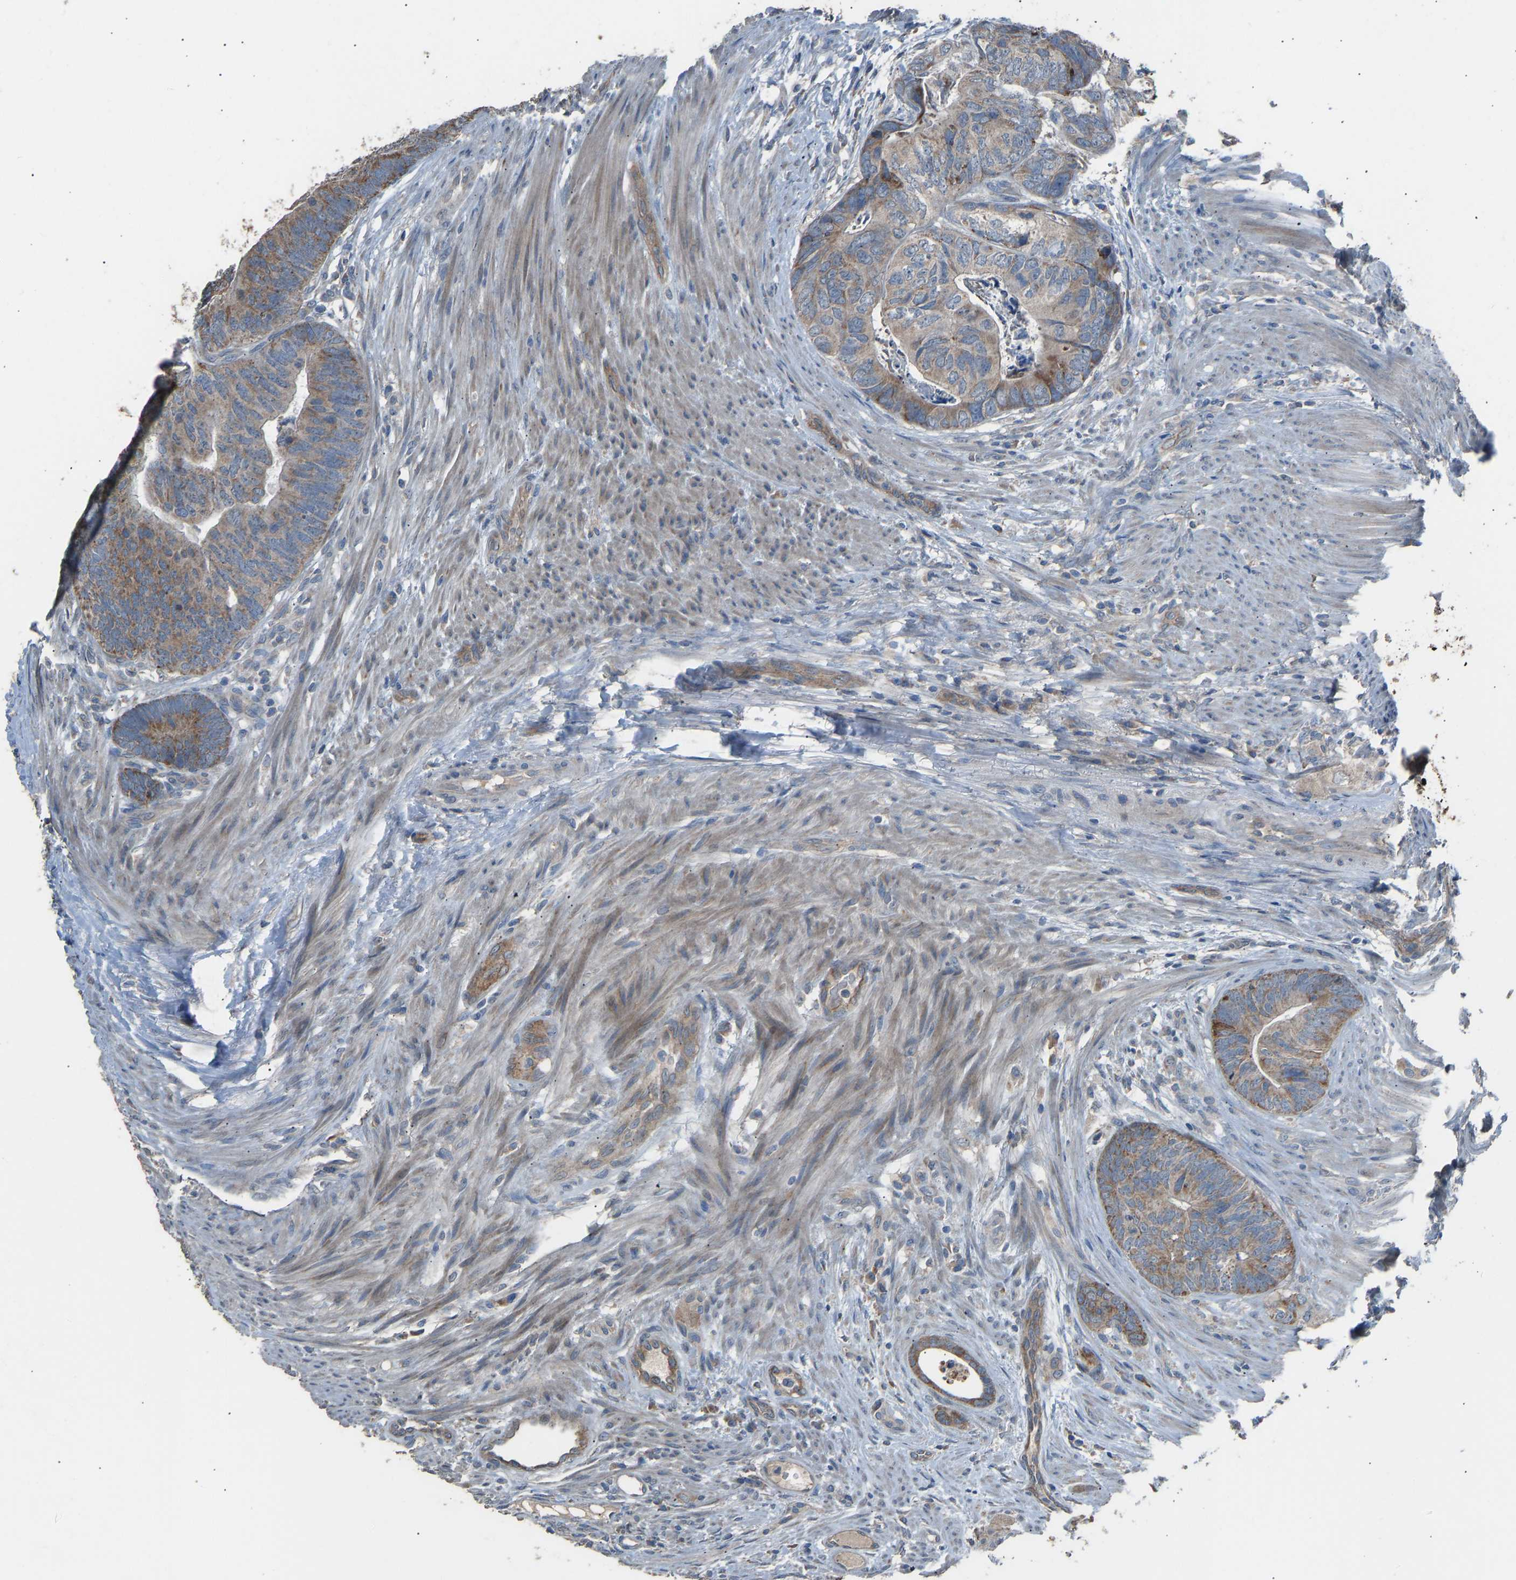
{"staining": {"intensity": "moderate", "quantity": ">75%", "location": "cytoplasmic/membranous"}, "tissue": "colorectal cancer", "cell_type": "Tumor cells", "image_type": "cancer", "snomed": [{"axis": "morphology", "description": "Adenocarcinoma, NOS"}, {"axis": "topography", "description": "Colon"}], "caption": "A medium amount of moderate cytoplasmic/membranous staining is appreciated in approximately >75% of tumor cells in colorectal cancer (adenocarcinoma) tissue.", "gene": "TGFBR3", "patient": {"sex": "female", "age": 67}}